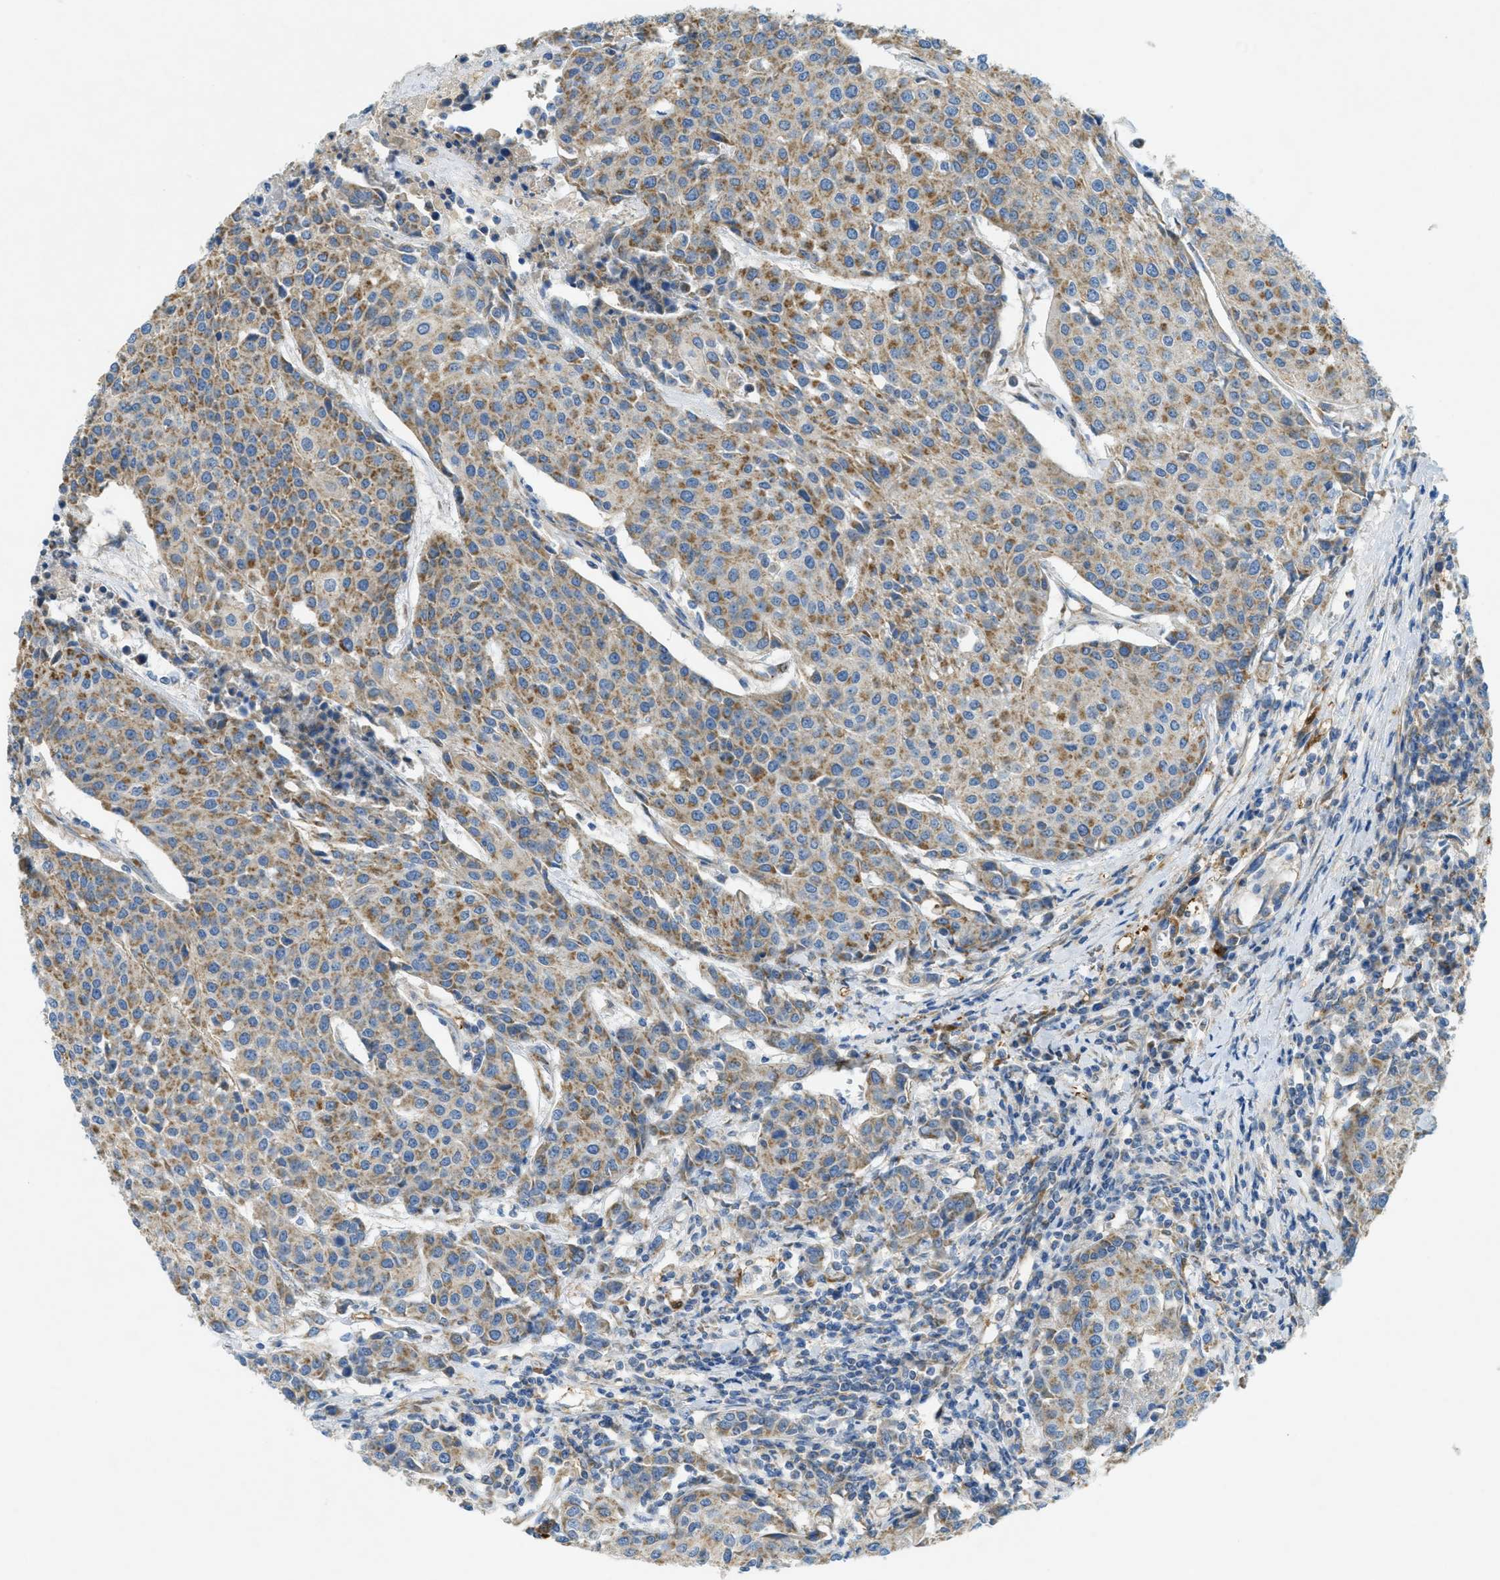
{"staining": {"intensity": "moderate", "quantity": ">75%", "location": "cytoplasmic/membranous"}, "tissue": "urothelial cancer", "cell_type": "Tumor cells", "image_type": "cancer", "snomed": [{"axis": "morphology", "description": "Urothelial carcinoma, High grade"}, {"axis": "topography", "description": "Urinary bladder"}], "caption": "A brown stain labels moderate cytoplasmic/membranous staining of a protein in high-grade urothelial carcinoma tumor cells.", "gene": "CYGB", "patient": {"sex": "female", "age": 85}}